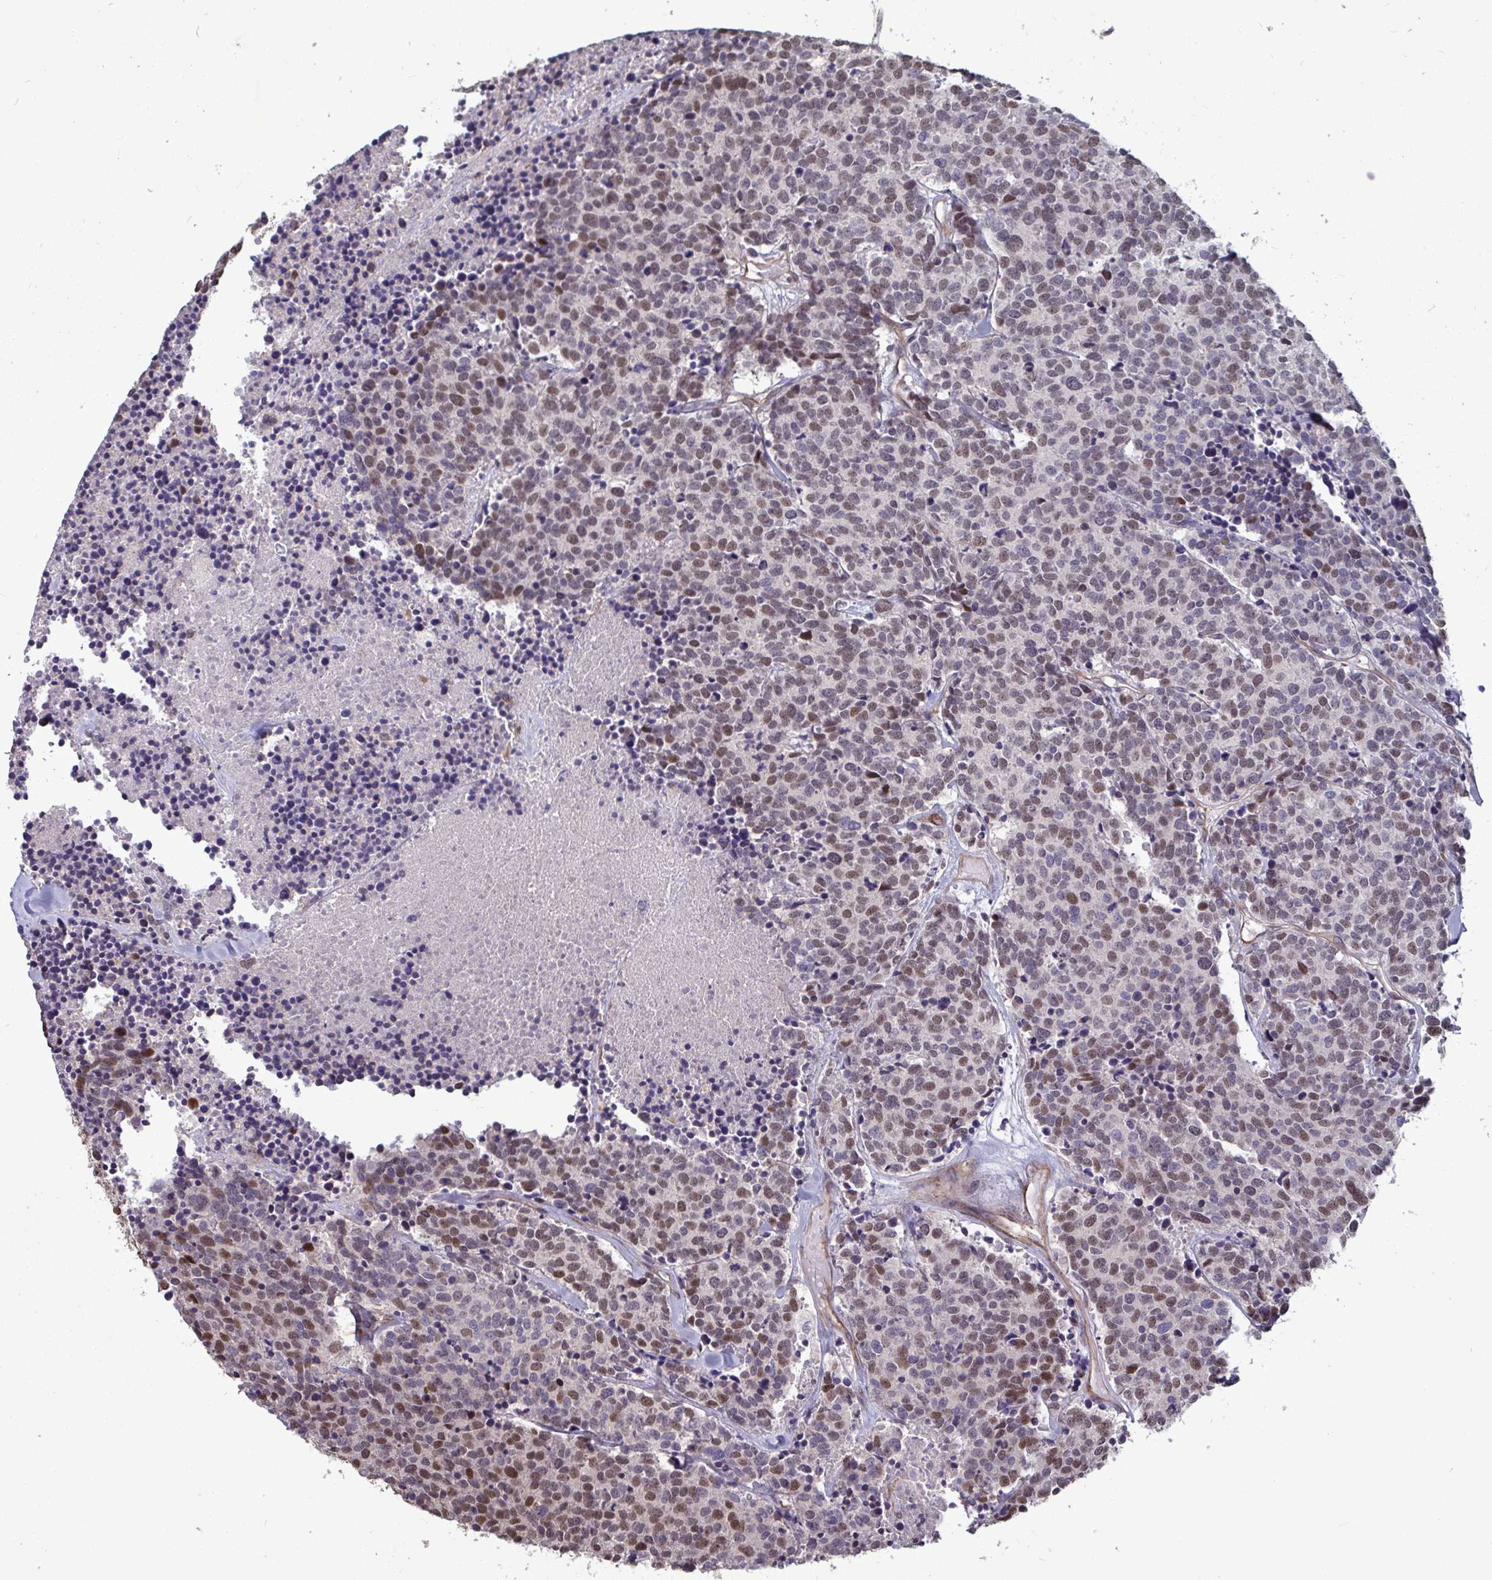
{"staining": {"intensity": "moderate", "quantity": "25%-75%", "location": "nuclear"}, "tissue": "carcinoid", "cell_type": "Tumor cells", "image_type": "cancer", "snomed": [{"axis": "morphology", "description": "Carcinoid, malignant, NOS"}, {"axis": "topography", "description": "Skin"}], "caption": "A micrograph showing moderate nuclear staining in approximately 25%-75% of tumor cells in carcinoid, as visualized by brown immunohistochemical staining.", "gene": "IPO5", "patient": {"sex": "female", "age": 79}}